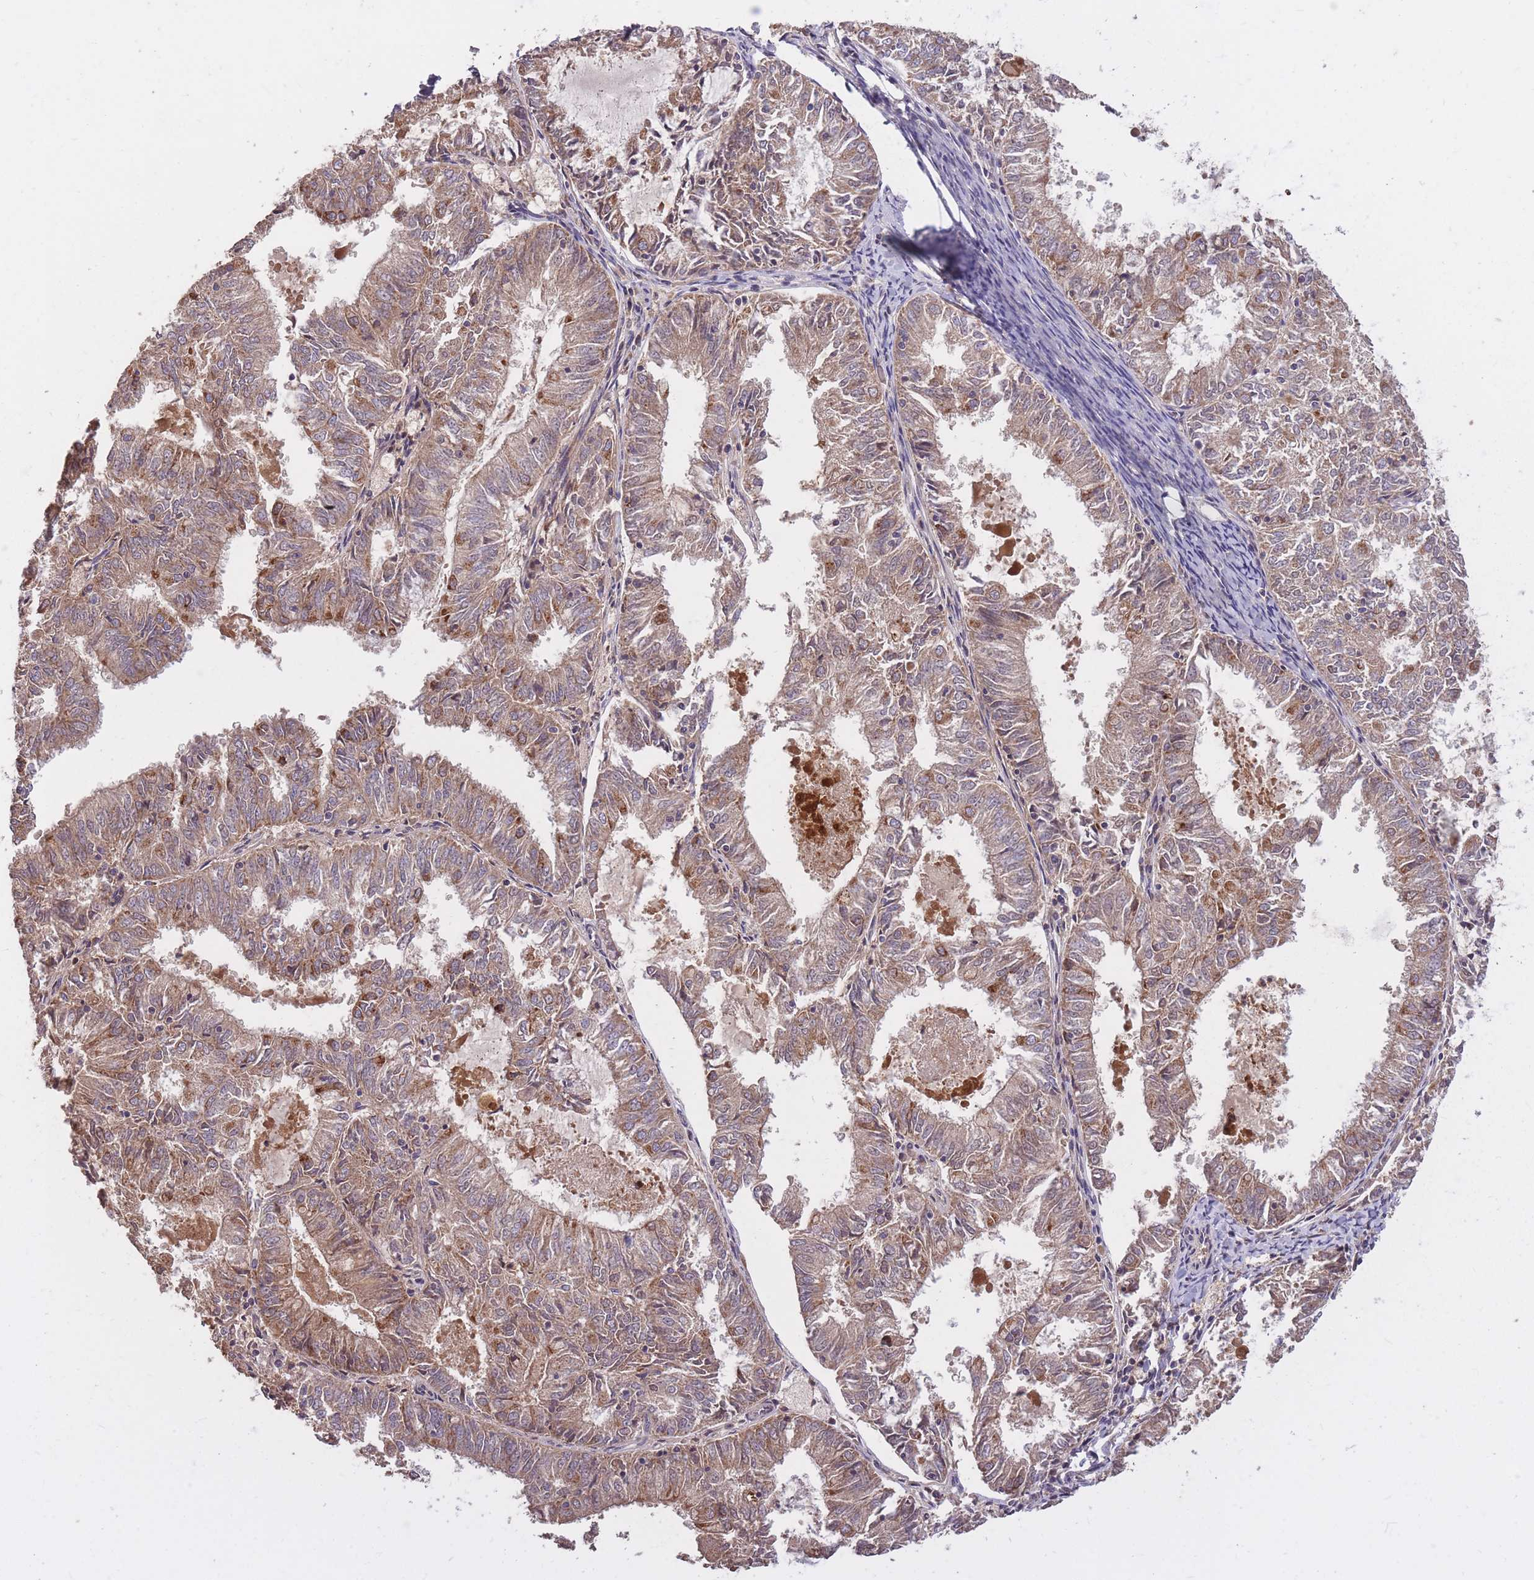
{"staining": {"intensity": "moderate", "quantity": ">75%", "location": "cytoplasmic/membranous"}, "tissue": "endometrial cancer", "cell_type": "Tumor cells", "image_type": "cancer", "snomed": [{"axis": "morphology", "description": "Adenocarcinoma, NOS"}, {"axis": "topography", "description": "Endometrium"}], "caption": "A micrograph of human adenocarcinoma (endometrial) stained for a protein exhibits moderate cytoplasmic/membranous brown staining in tumor cells.", "gene": "IGF2BP2", "patient": {"sex": "female", "age": 57}}